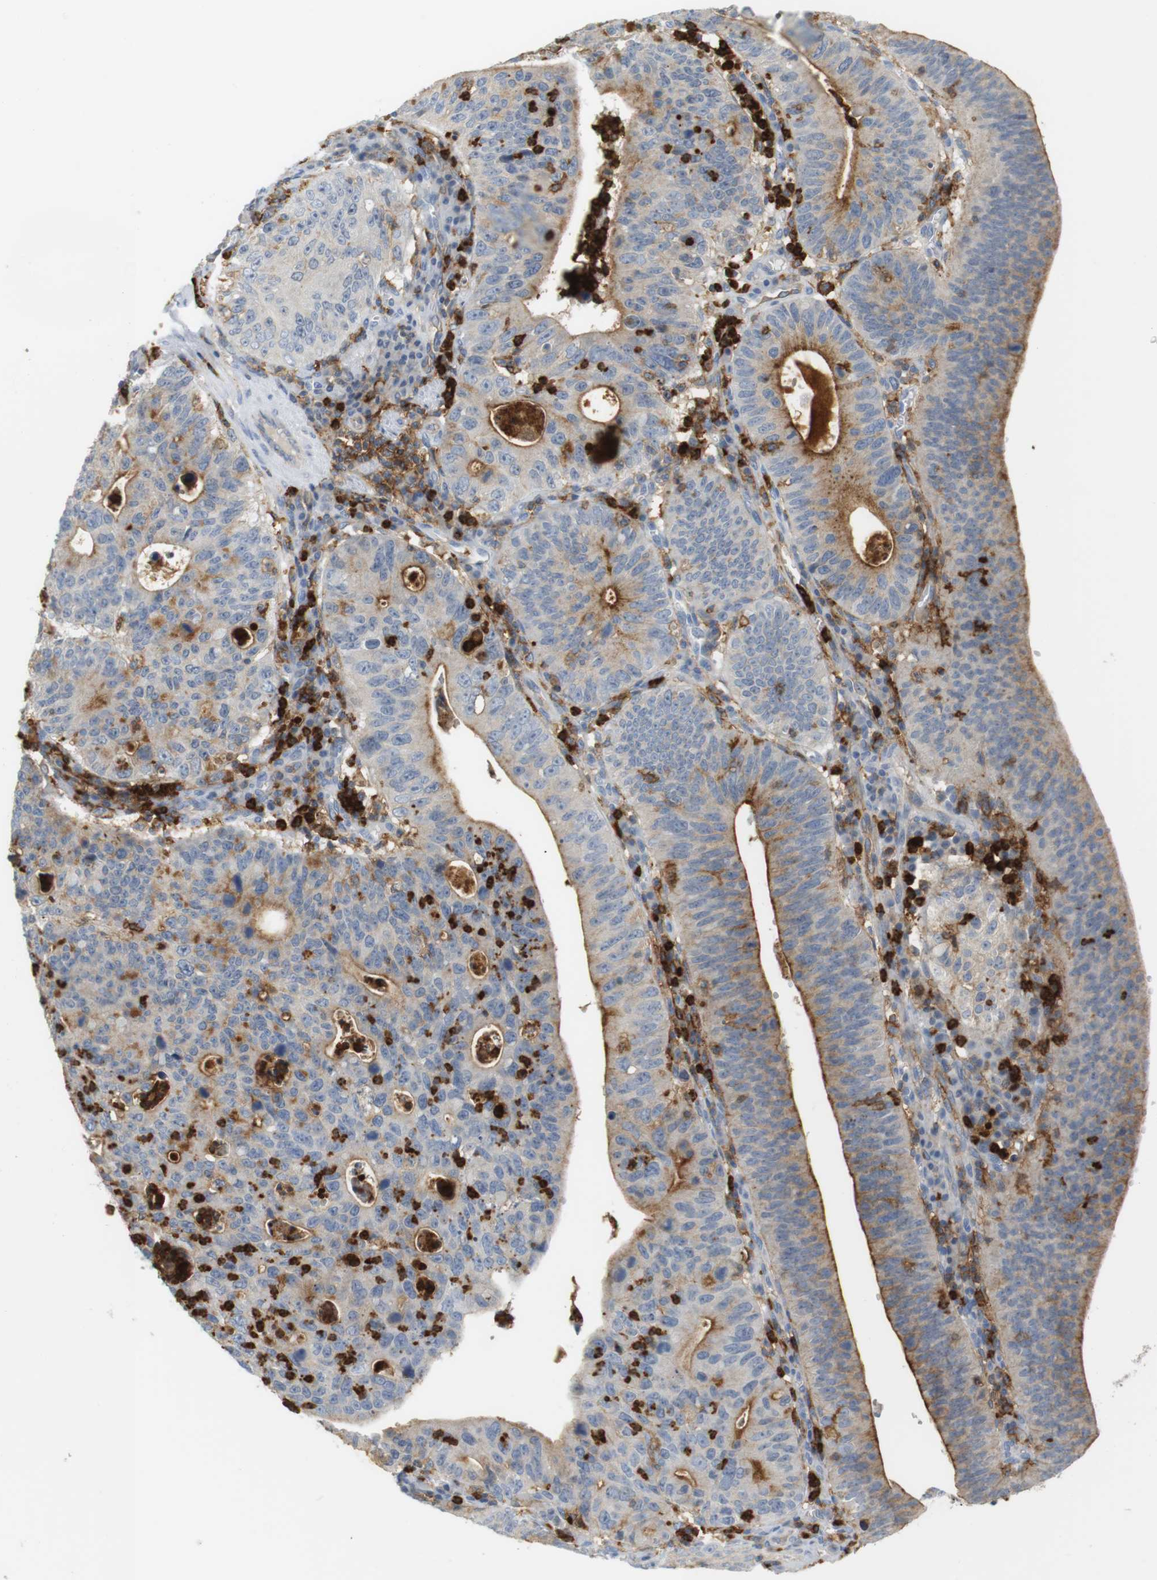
{"staining": {"intensity": "moderate", "quantity": "25%-75%", "location": "cytoplasmic/membranous"}, "tissue": "stomach cancer", "cell_type": "Tumor cells", "image_type": "cancer", "snomed": [{"axis": "morphology", "description": "Adenocarcinoma, NOS"}, {"axis": "topography", "description": "Stomach"}], "caption": "A micrograph of human stomach adenocarcinoma stained for a protein displays moderate cytoplasmic/membranous brown staining in tumor cells.", "gene": "SIRPA", "patient": {"sex": "male", "age": 59}}